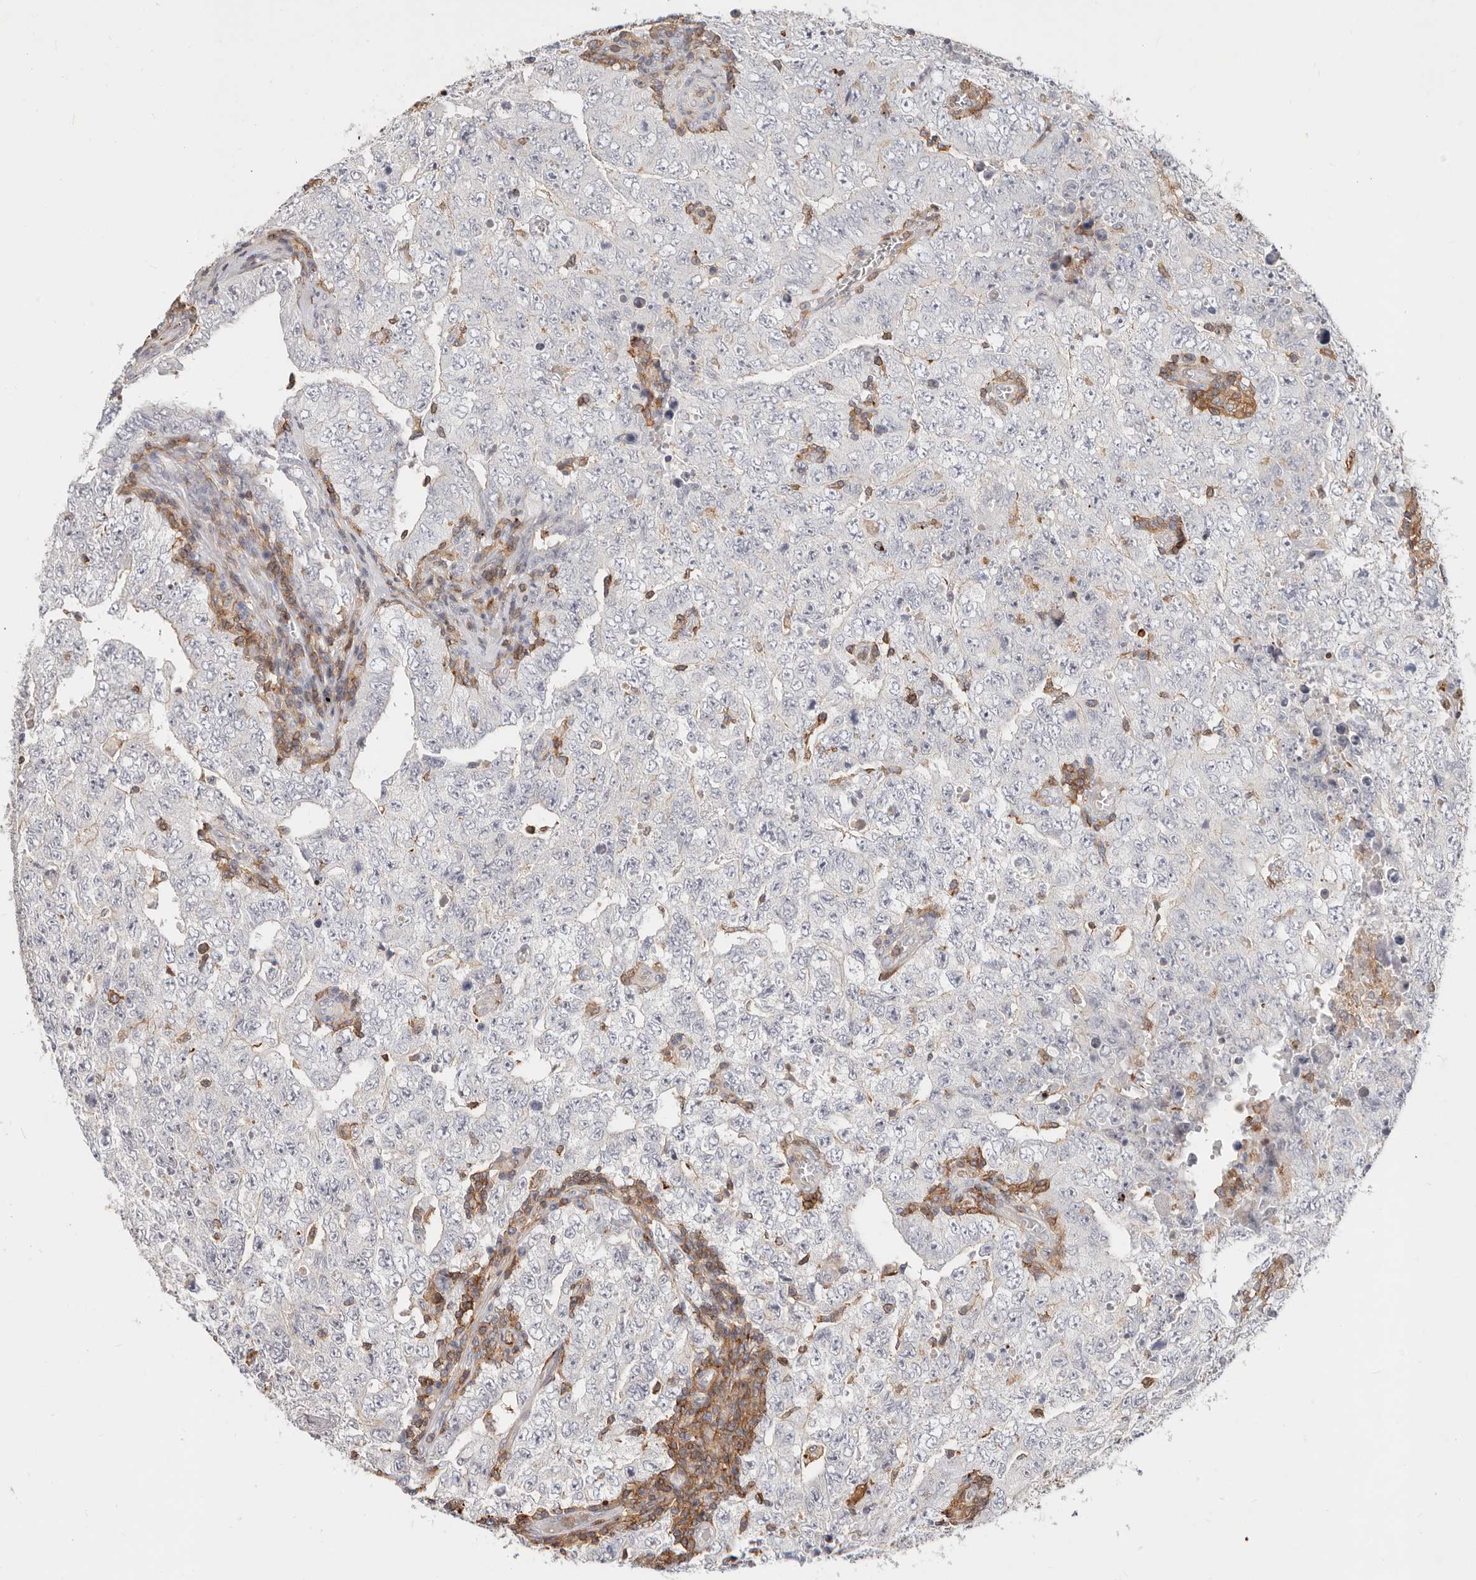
{"staining": {"intensity": "negative", "quantity": "none", "location": "none"}, "tissue": "testis cancer", "cell_type": "Tumor cells", "image_type": "cancer", "snomed": [{"axis": "morphology", "description": "Carcinoma, Embryonal, NOS"}, {"axis": "topography", "description": "Testis"}], "caption": "IHC of human embryonal carcinoma (testis) exhibits no staining in tumor cells.", "gene": "TMEM63B", "patient": {"sex": "male", "age": 26}}